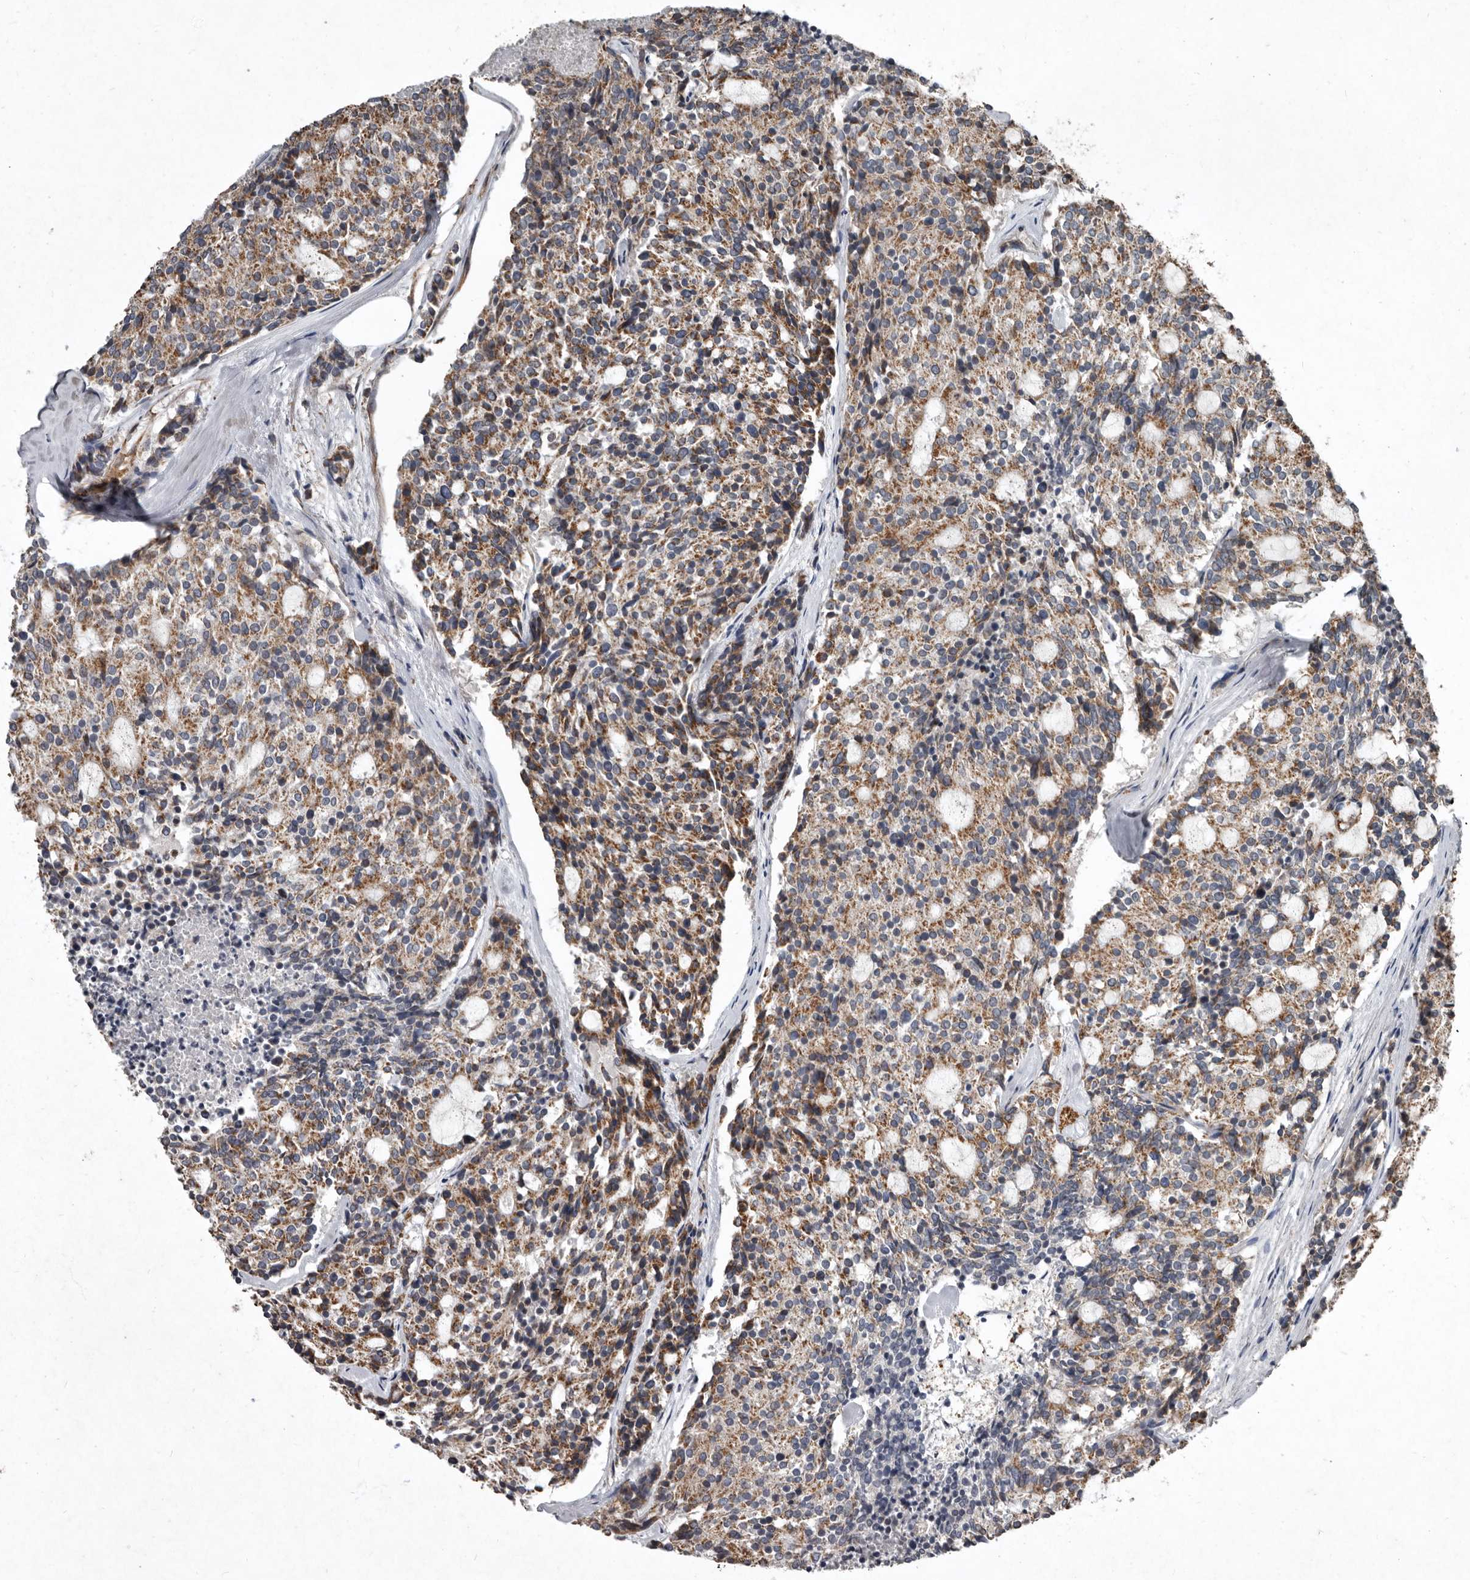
{"staining": {"intensity": "moderate", "quantity": ">75%", "location": "cytoplasmic/membranous"}, "tissue": "carcinoid", "cell_type": "Tumor cells", "image_type": "cancer", "snomed": [{"axis": "morphology", "description": "Carcinoid, malignant, NOS"}, {"axis": "topography", "description": "Pancreas"}], "caption": "Immunohistochemical staining of carcinoid demonstrates medium levels of moderate cytoplasmic/membranous protein positivity in about >75% of tumor cells.", "gene": "MRPS15", "patient": {"sex": "female", "age": 54}}